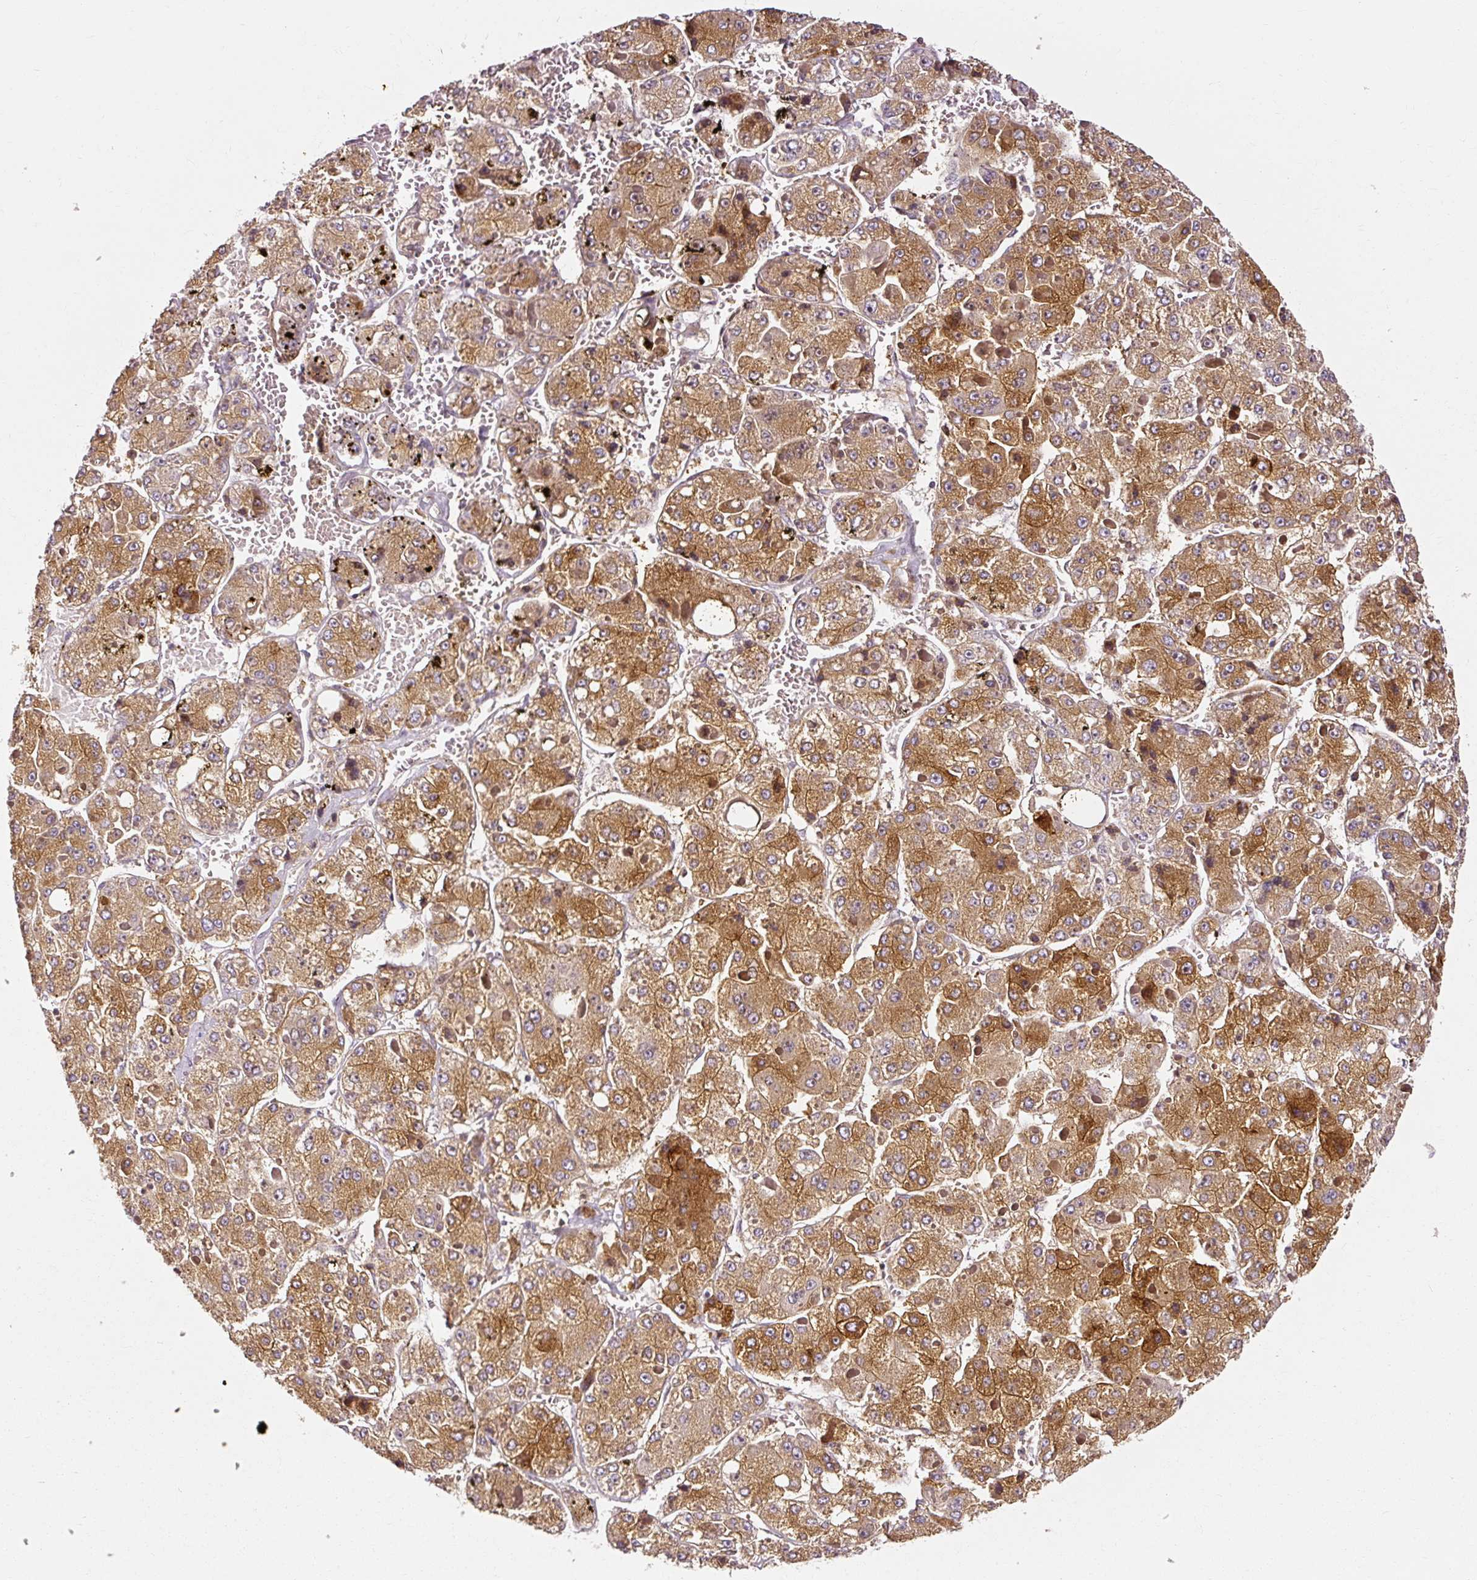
{"staining": {"intensity": "moderate", "quantity": ">75%", "location": "cytoplasmic/membranous"}, "tissue": "liver cancer", "cell_type": "Tumor cells", "image_type": "cancer", "snomed": [{"axis": "morphology", "description": "Carcinoma, Hepatocellular, NOS"}, {"axis": "topography", "description": "Liver"}], "caption": "DAB immunohistochemical staining of human liver cancer shows moderate cytoplasmic/membranous protein expression in approximately >75% of tumor cells.", "gene": "NAPA", "patient": {"sex": "female", "age": 73}}